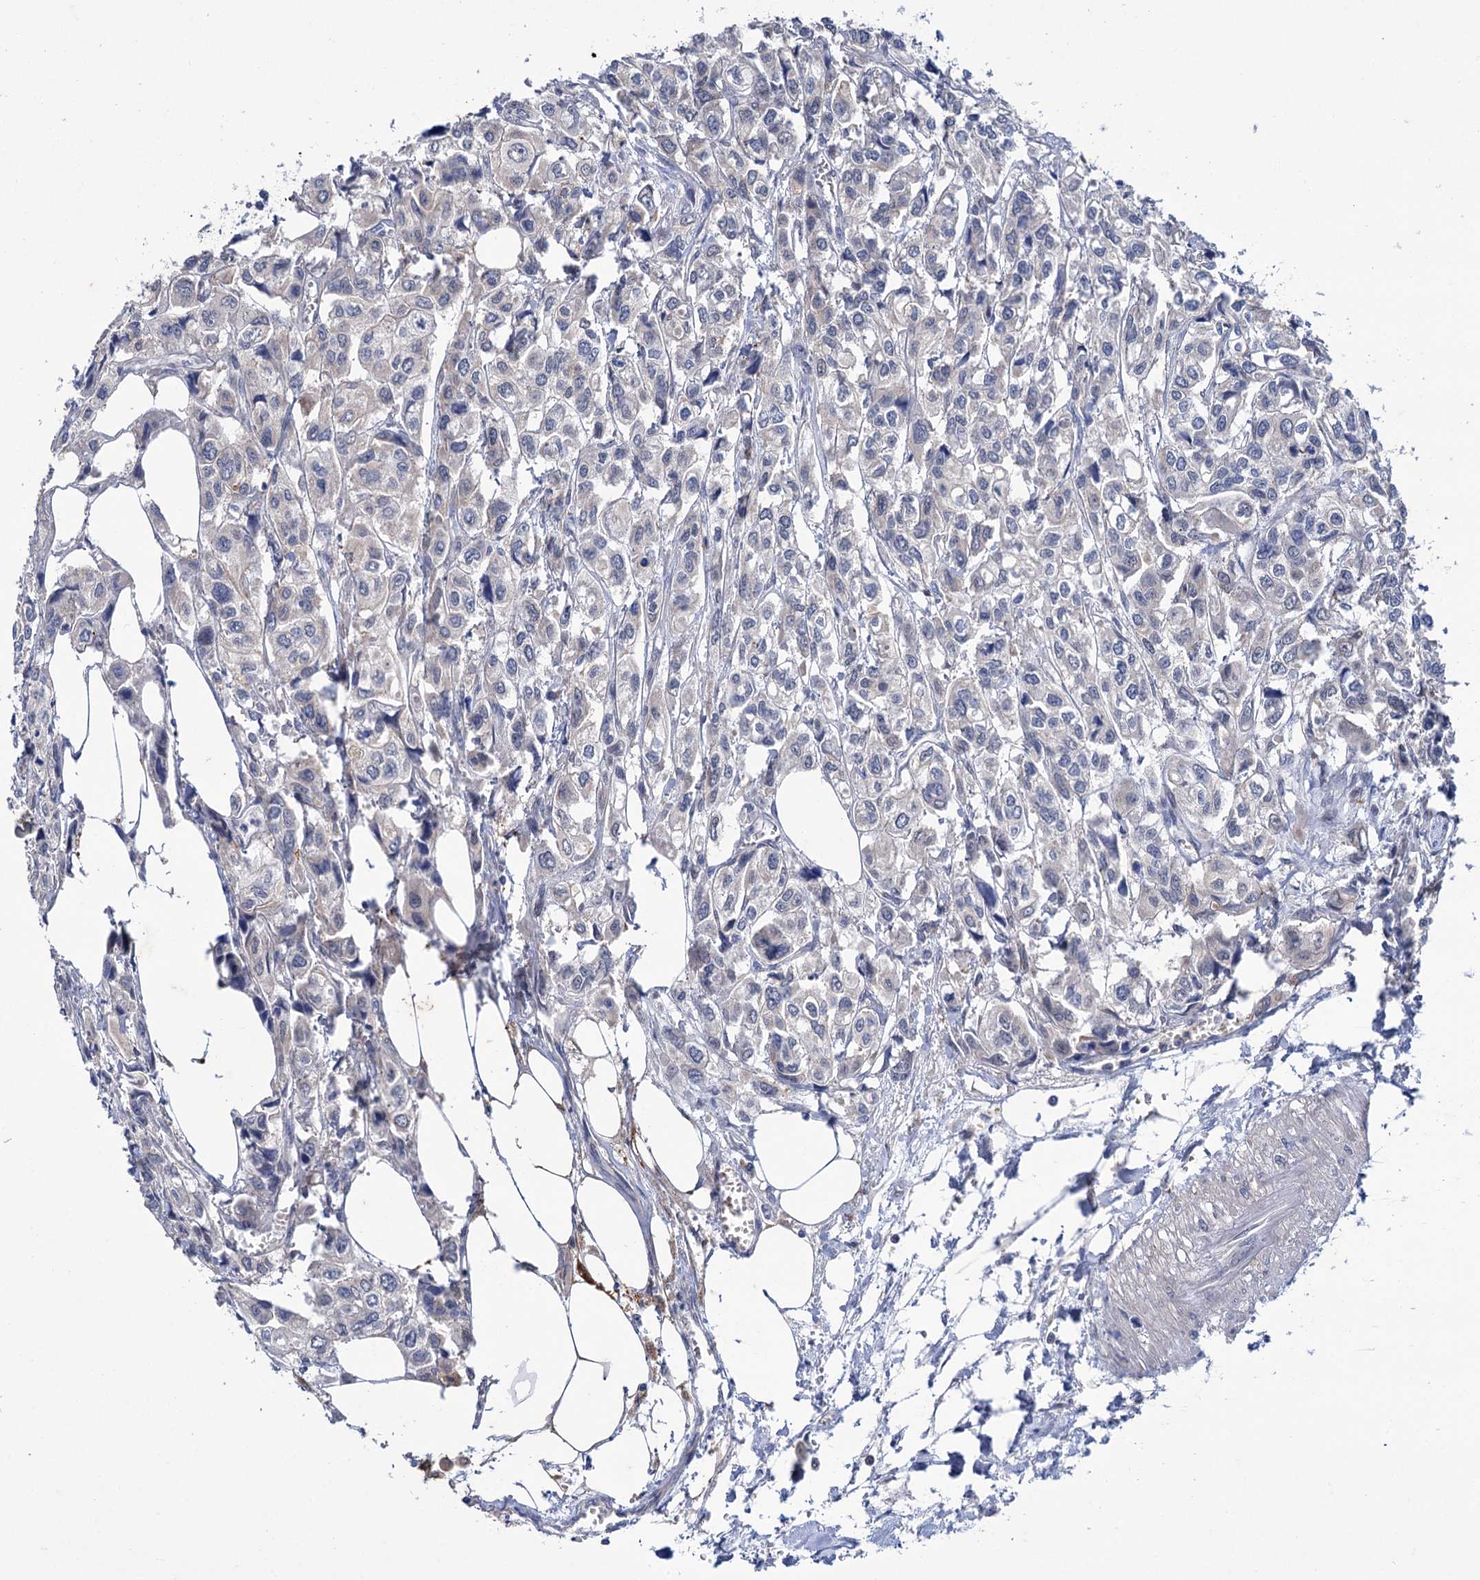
{"staining": {"intensity": "negative", "quantity": "none", "location": "none"}, "tissue": "urothelial cancer", "cell_type": "Tumor cells", "image_type": "cancer", "snomed": [{"axis": "morphology", "description": "Urothelial carcinoma, High grade"}, {"axis": "topography", "description": "Urinary bladder"}], "caption": "This photomicrograph is of high-grade urothelial carcinoma stained with immunohistochemistry (IHC) to label a protein in brown with the nuclei are counter-stained blue. There is no staining in tumor cells. (DAB (3,3'-diaminobenzidine) IHC, high magnification).", "gene": "MID1IP1", "patient": {"sex": "male", "age": 67}}